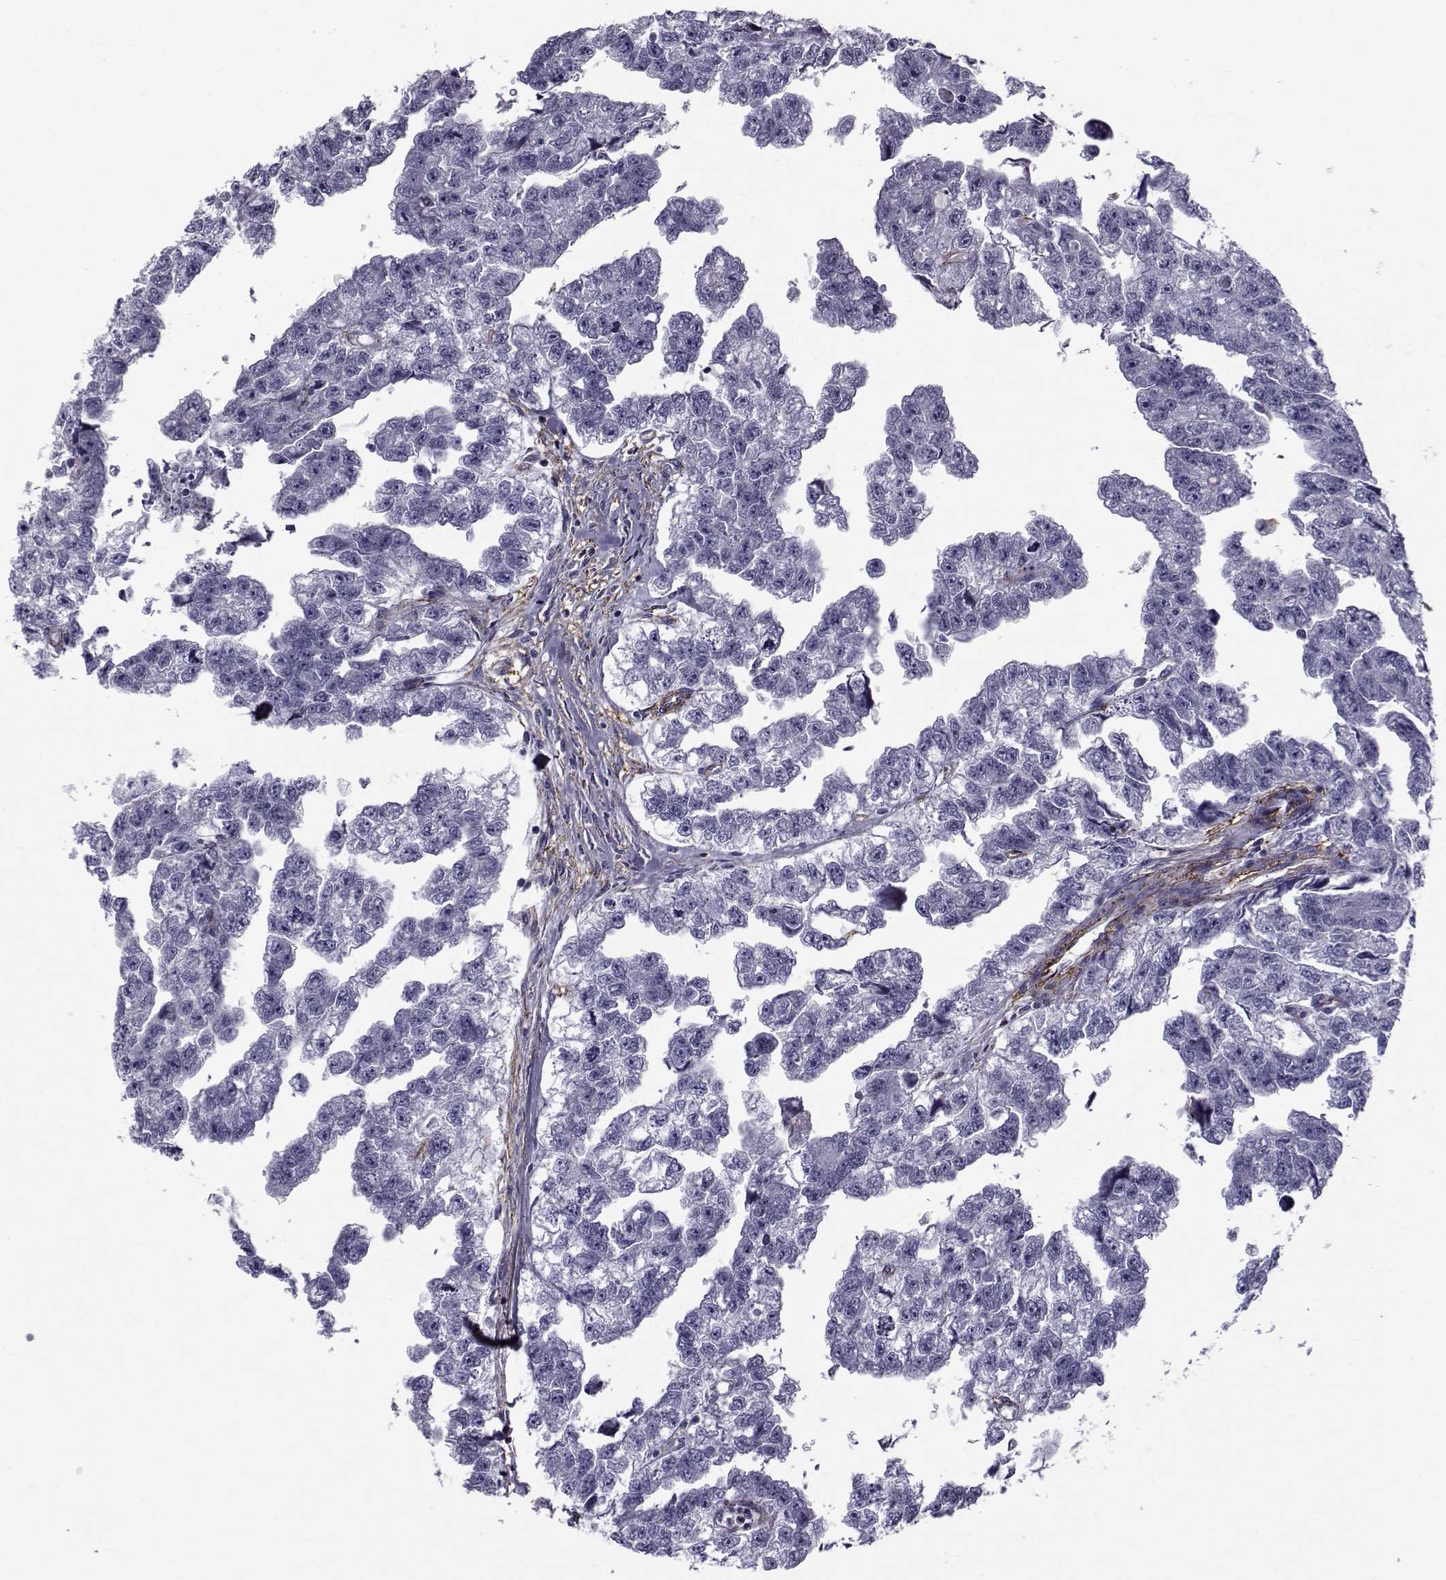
{"staining": {"intensity": "negative", "quantity": "none", "location": "none"}, "tissue": "testis cancer", "cell_type": "Tumor cells", "image_type": "cancer", "snomed": [{"axis": "morphology", "description": "Carcinoma, Embryonal, NOS"}, {"axis": "morphology", "description": "Teratoma, malignant, NOS"}, {"axis": "topography", "description": "Testis"}], "caption": "There is no significant expression in tumor cells of malignant teratoma (testis).", "gene": "LRRC27", "patient": {"sex": "male", "age": 44}}